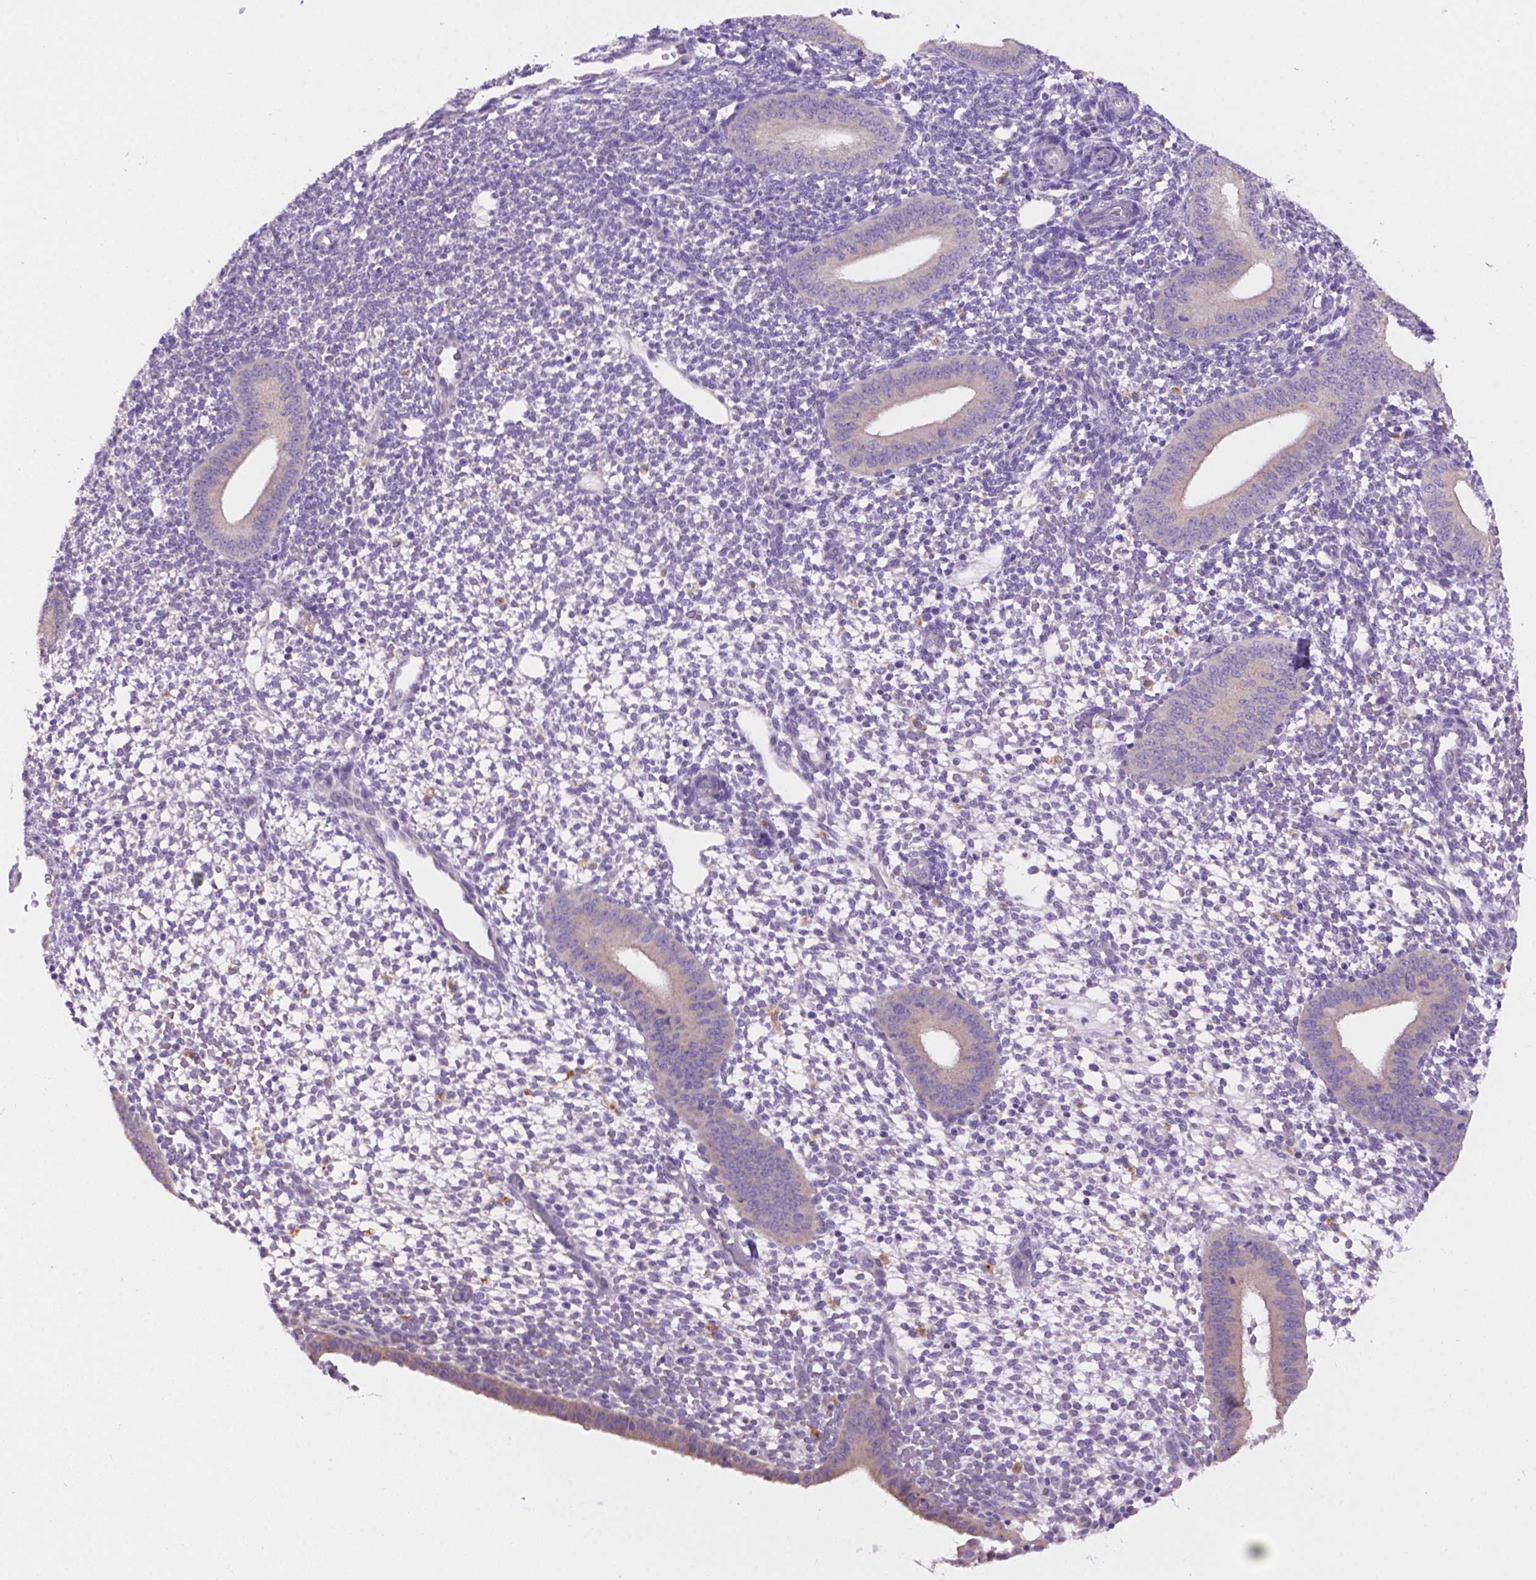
{"staining": {"intensity": "negative", "quantity": "none", "location": "none"}, "tissue": "endometrium", "cell_type": "Cells in endometrial stroma", "image_type": "normal", "snomed": [{"axis": "morphology", "description": "Normal tissue, NOS"}, {"axis": "topography", "description": "Endometrium"}], "caption": "Immunohistochemical staining of unremarkable human endometrium shows no significant positivity in cells in endometrial stroma.", "gene": "CDH7", "patient": {"sex": "female", "age": 40}}